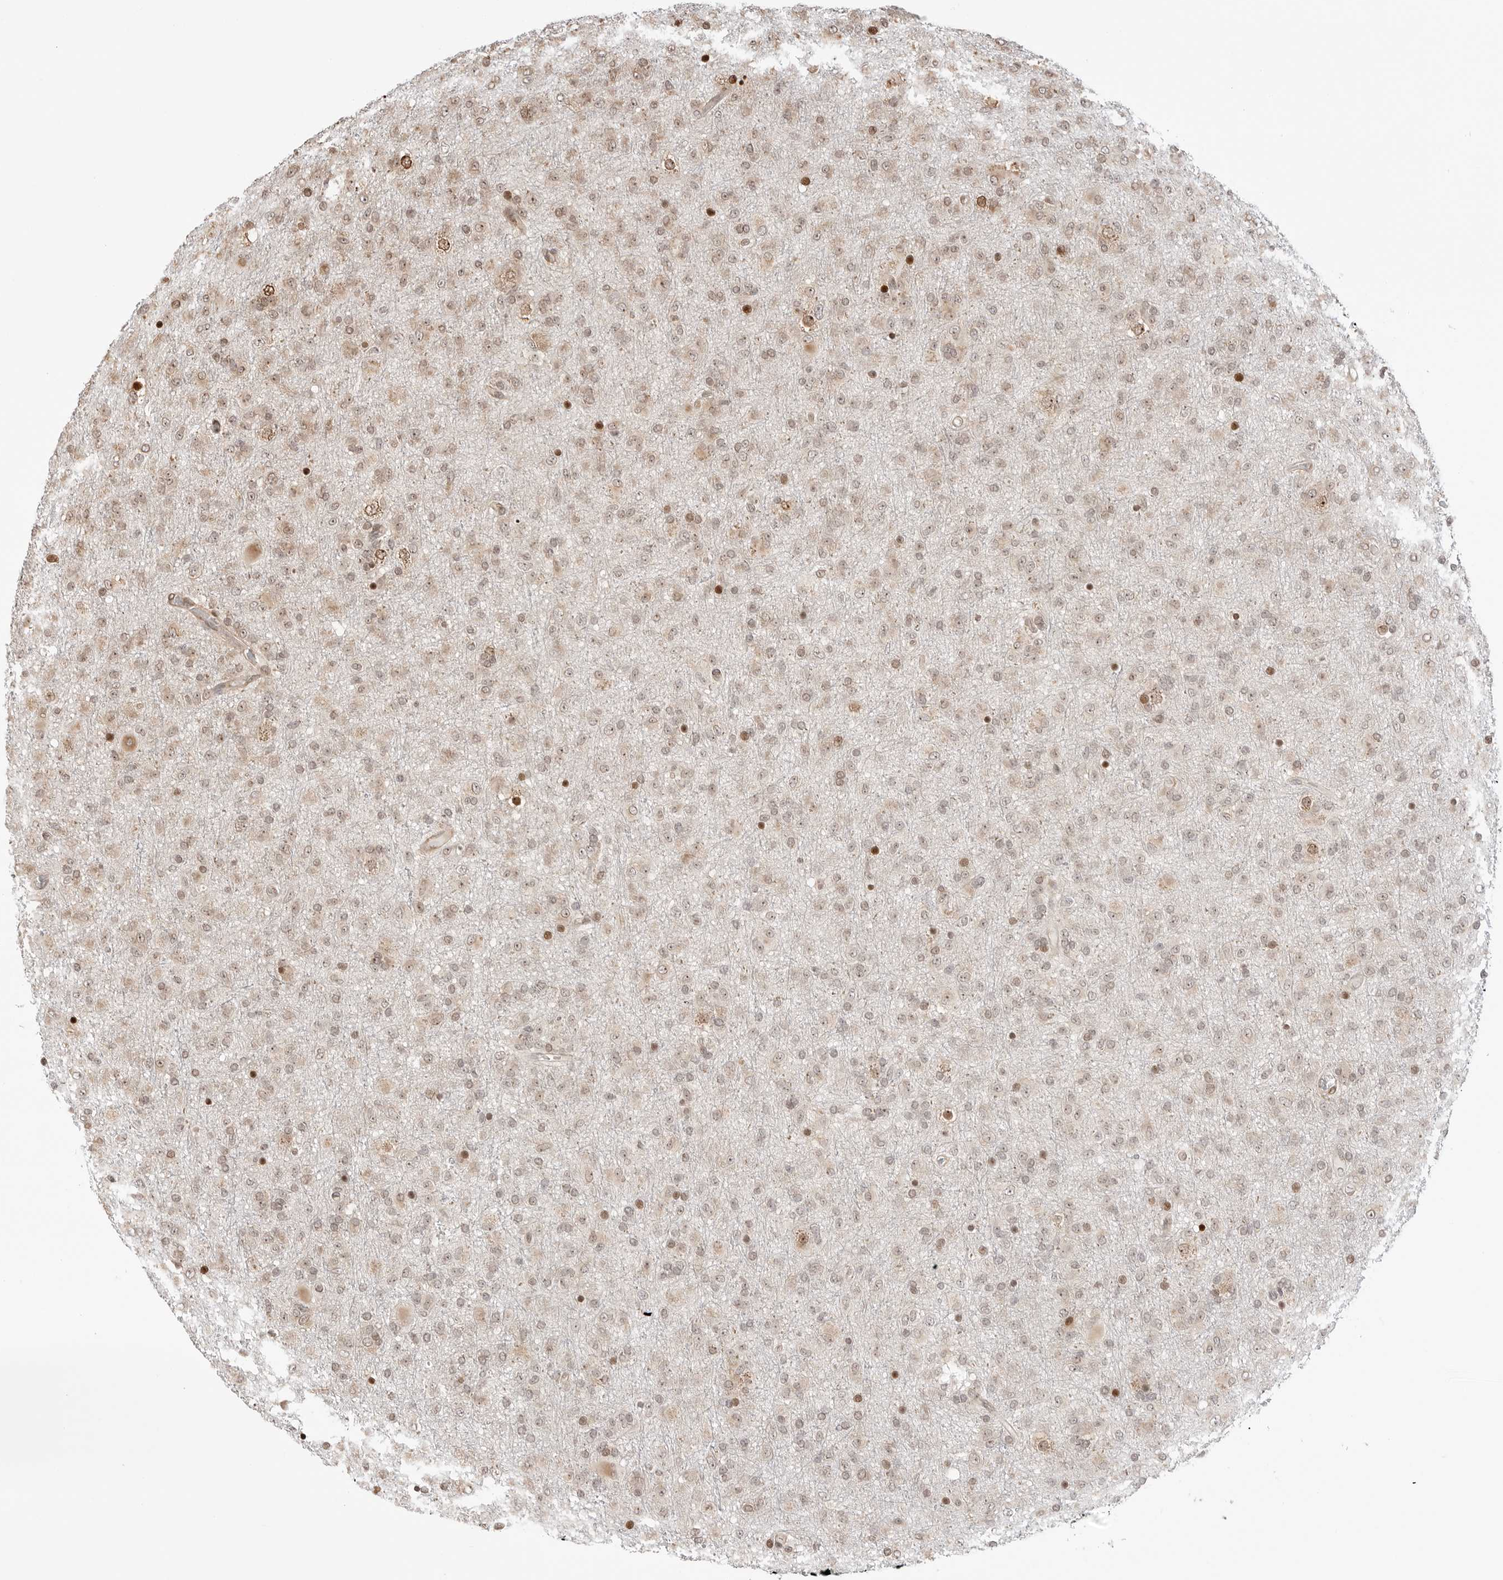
{"staining": {"intensity": "weak", "quantity": "25%-75%", "location": "nuclear"}, "tissue": "glioma", "cell_type": "Tumor cells", "image_type": "cancer", "snomed": [{"axis": "morphology", "description": "Glioma, malignant, Low grade"}, {"axis": "topography", "description": "Brain"}], "caption": "A high-resolution histopathology image shows IHC staining of glioma, which exhibits weak nuclear expression in approximately 25%-75% of tumor cells. The protein is shown in brown color, while the nuclei are stained blue.", "gene": "FKBP14", "patient": {"sex": "male", "age": 65}}